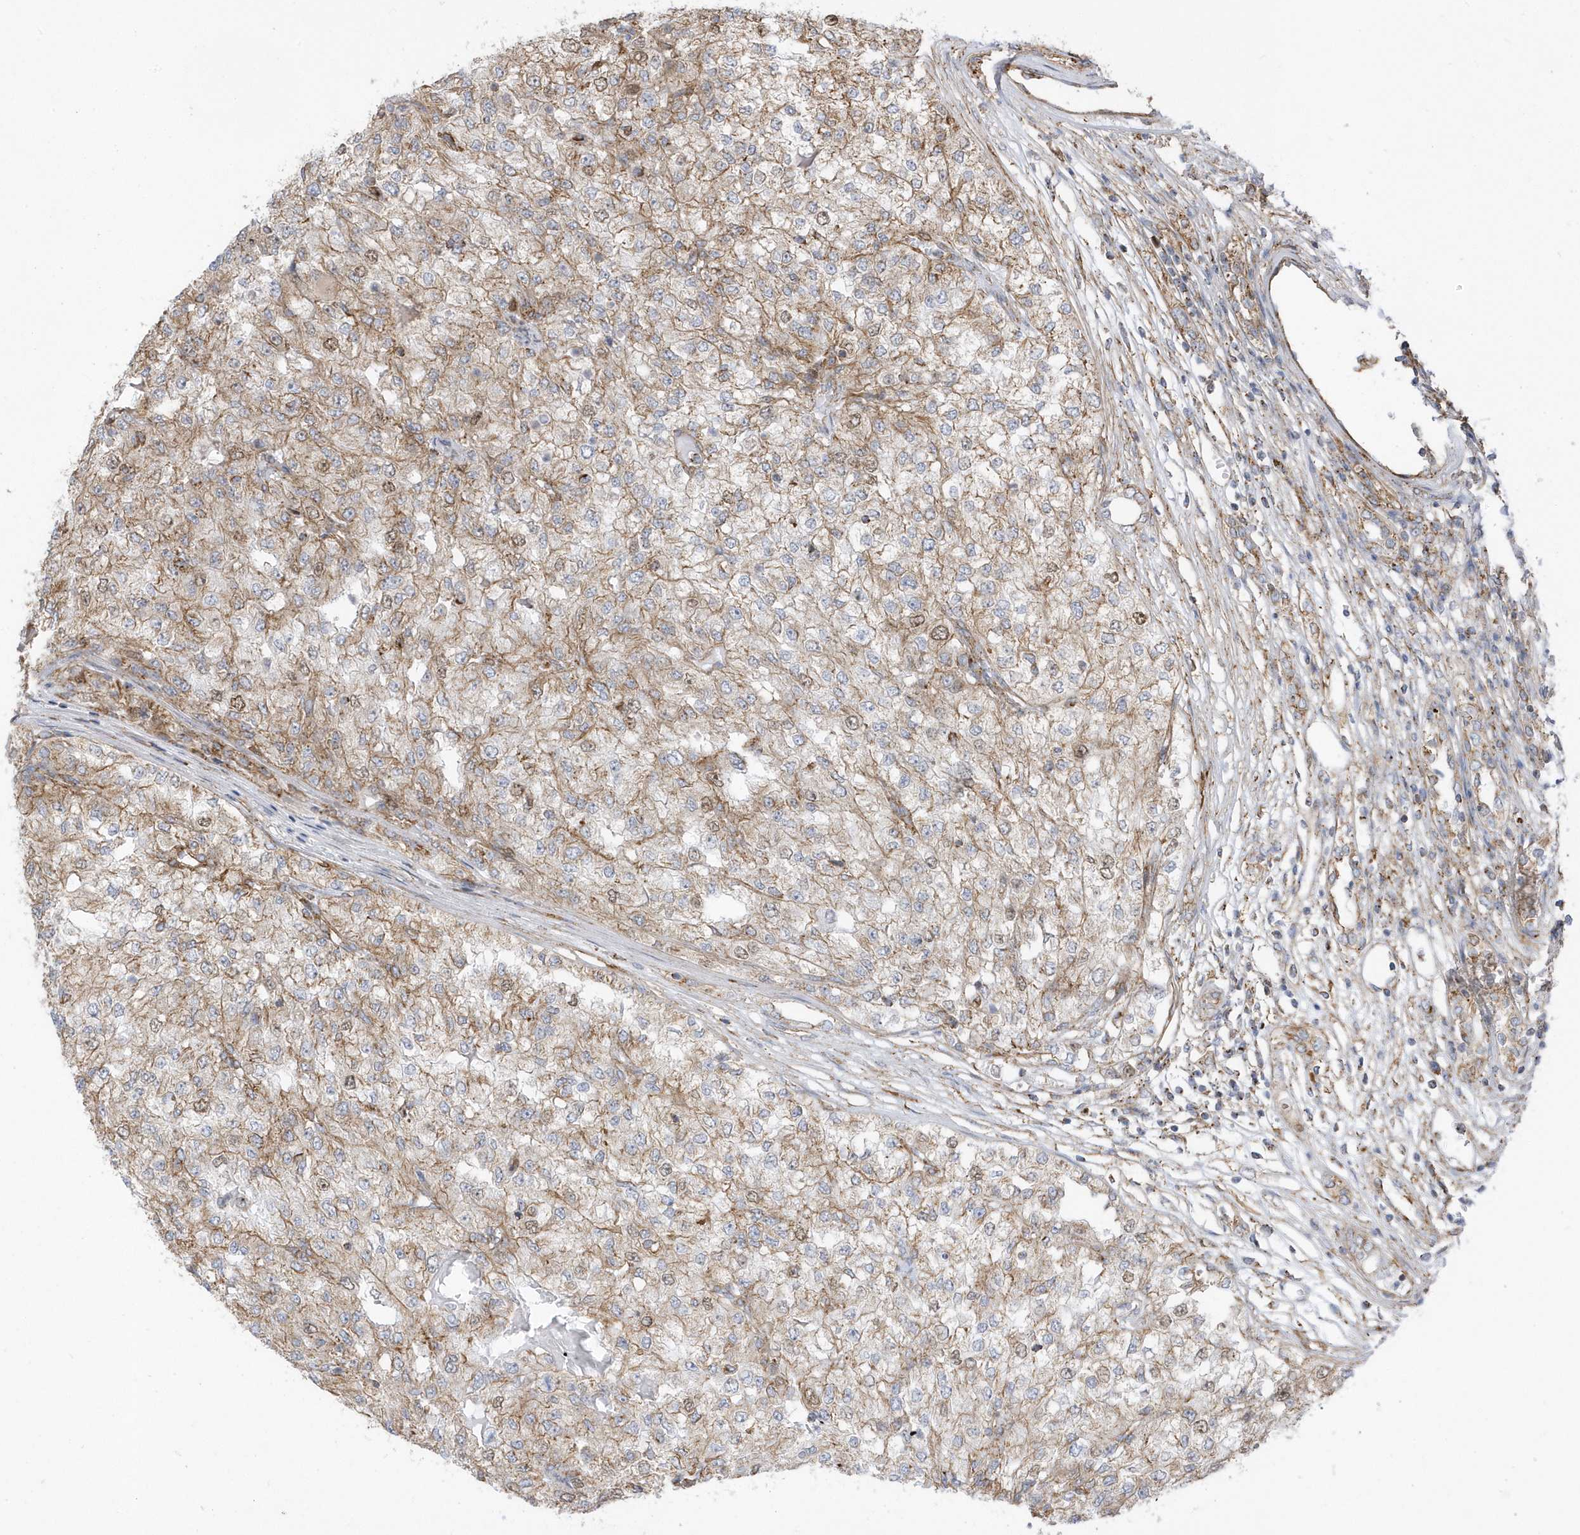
{"staining": {"intensity": "weak", "quantity": ">75%", "location": "cytoplasmic/membranous,nuclear"}, "tissue": "renal cancer", "cell_type": "Tumor cells", "image_type": "cancer", "snomed": [{"axis": "morphology", "description": "Adenocarcinoma, NOS"}, {"axis": "topography", "description": "Kidney"}], "caption": "Protein staining by immunohistochemistry demonstrates weak cytoplasmic/membranous and nuclear staining in about >75% of tumor cells in renal cancer (adenocarcinoma).", "gene": "HRH4", "patient": {"sex": "female", "age": 54}}